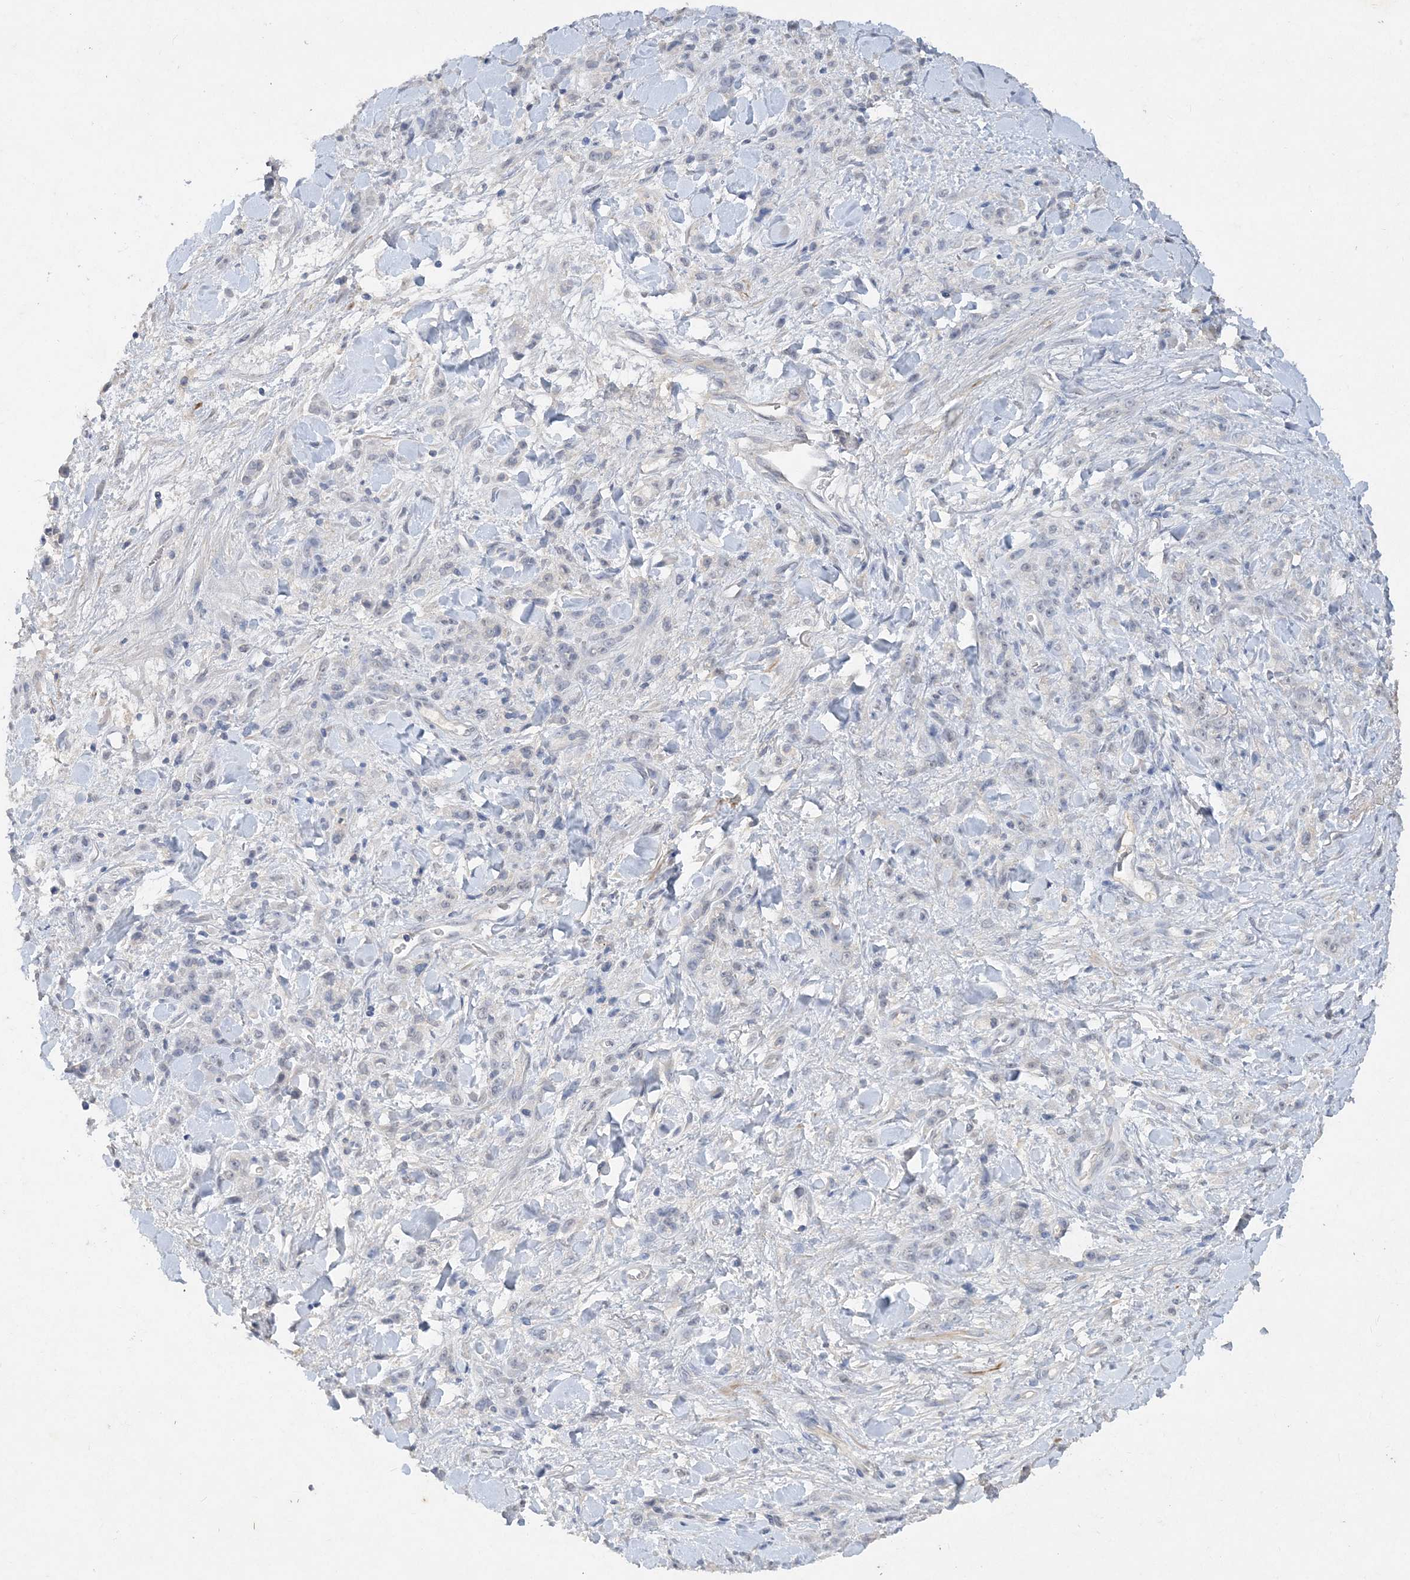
{"staining": {"intensity": "negative", "quantity": "none", "location": "none"}, "tissue": "stomach cancer", "cell_type": "Tumor cells", "image_type": "cancer", "snomed": [{"axis": "morphology", "description": "Normal tissue, NOS"}, {"axis": "morphology", "description": "Adenocarcinoma, NOS"}, {"axis": "topography", "description": "Stomach"}], "caption": "Immunohistochemical staining of adenocarcinoma (stomach) exhibits no significant staining in tumor cells.", "gene": "C11orf58", "patient": {"sex": "male", "age": 82}}